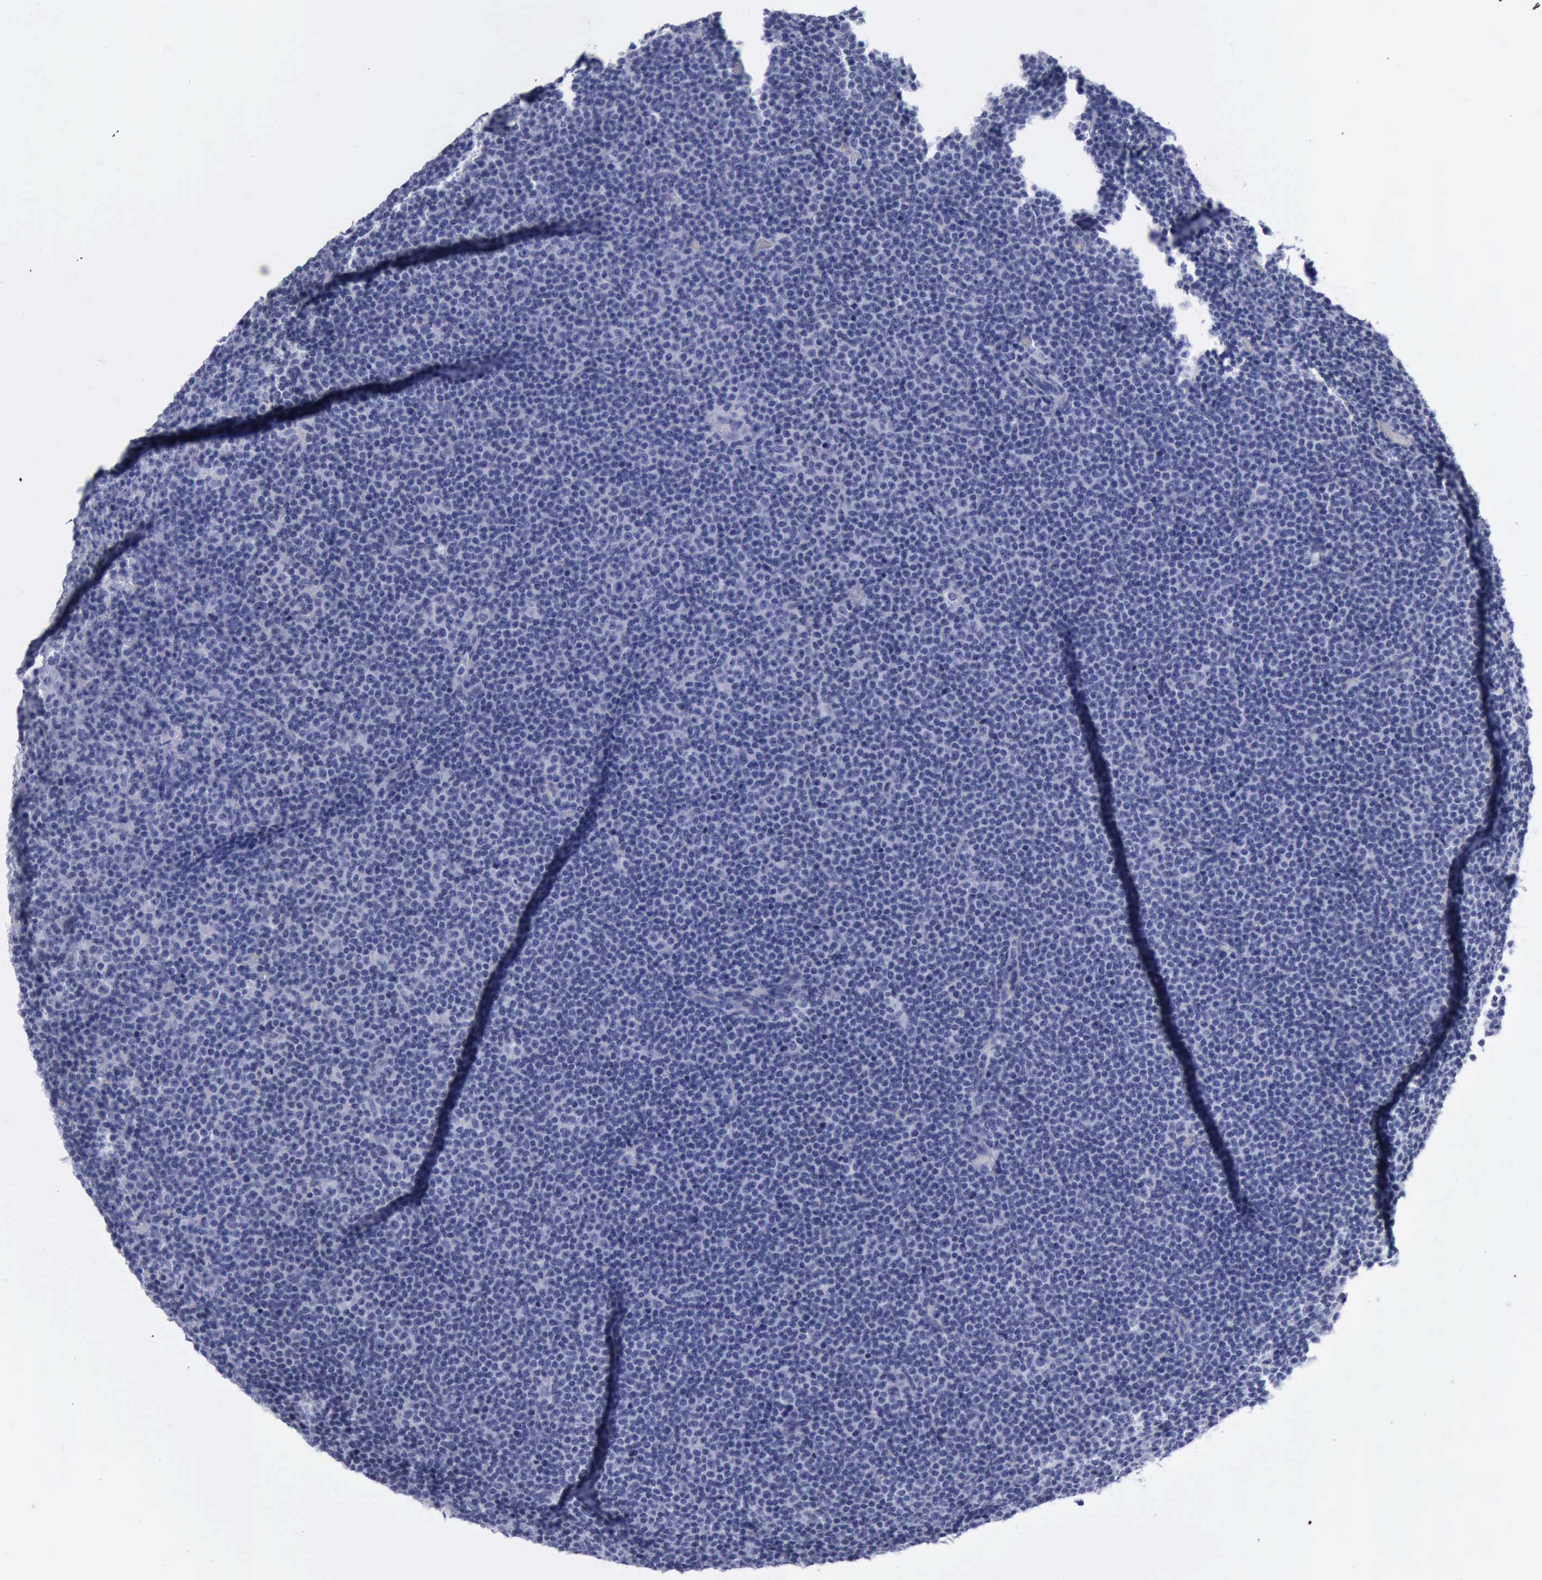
{"staining": {"intensity": "negative", "quantity": "none", "location": "none"}, "tissue": "lymphoma", "cell_type": "Tumor cells", "image_type": "cancer", "snomed": [{"axis": "morphology", "description": "Malignant lymphoma, non-Hodgkin's type, Low grade"}, {"axis": "topography", "description": "Lymph node"}], "caption": "Immunohistochemistry image of neoplastic tissue: lymphoma stained with DAB (3,3'-diaminobenzidine) demonstrates no significant protein expression in tumor cells. (DAB (3,3'-diaminobenzidine) immunohistochemistry (IHC) with hematoxylin counter stain).", "gene": "KRT13", "patient": {"sex": "female", "age": 69}}